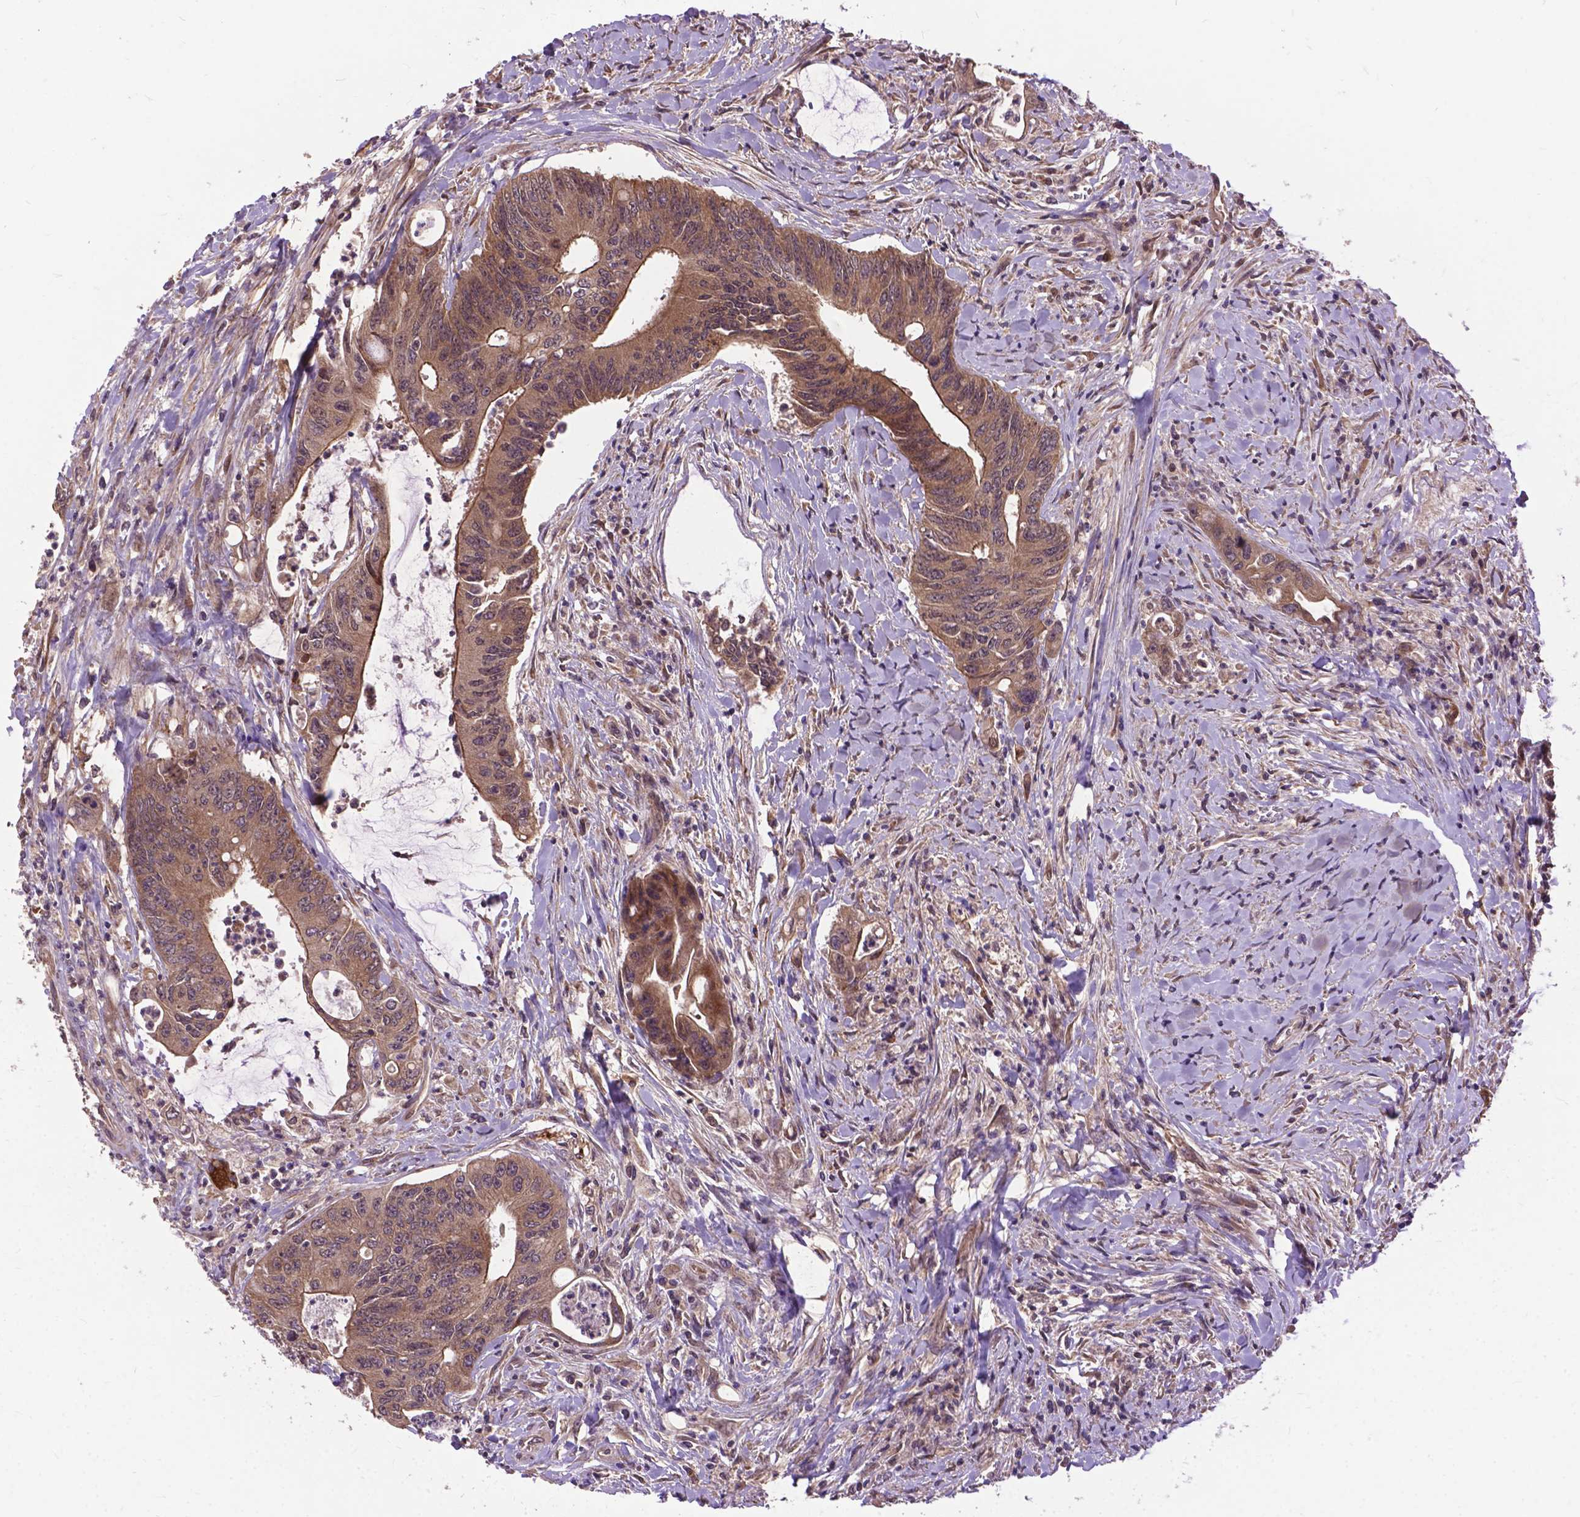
{"staining": {"intensity": "moderate", "quantity": ">75%", "location": "cytoplasmic/membranous"}, "tissue": "colorectal cancer", "cell_type": "Tumor cells", "image_type": "cancer", "snomed": [{"axis": "morphology", "description": "Adenocarcinoma, NOS"}, {"axis": "topography", "description": "Rectum"}], "caption": "IHC (DAB) staining of colorectal cancer reveals moderate cytoplasmic/membranous protein staining in about >75% of tumor cells. (DAB IHC, brown staining for protein, blue staining for nuclei).", "gene": "ZNF616", "patient": {"sex": "male", "age": 59}}